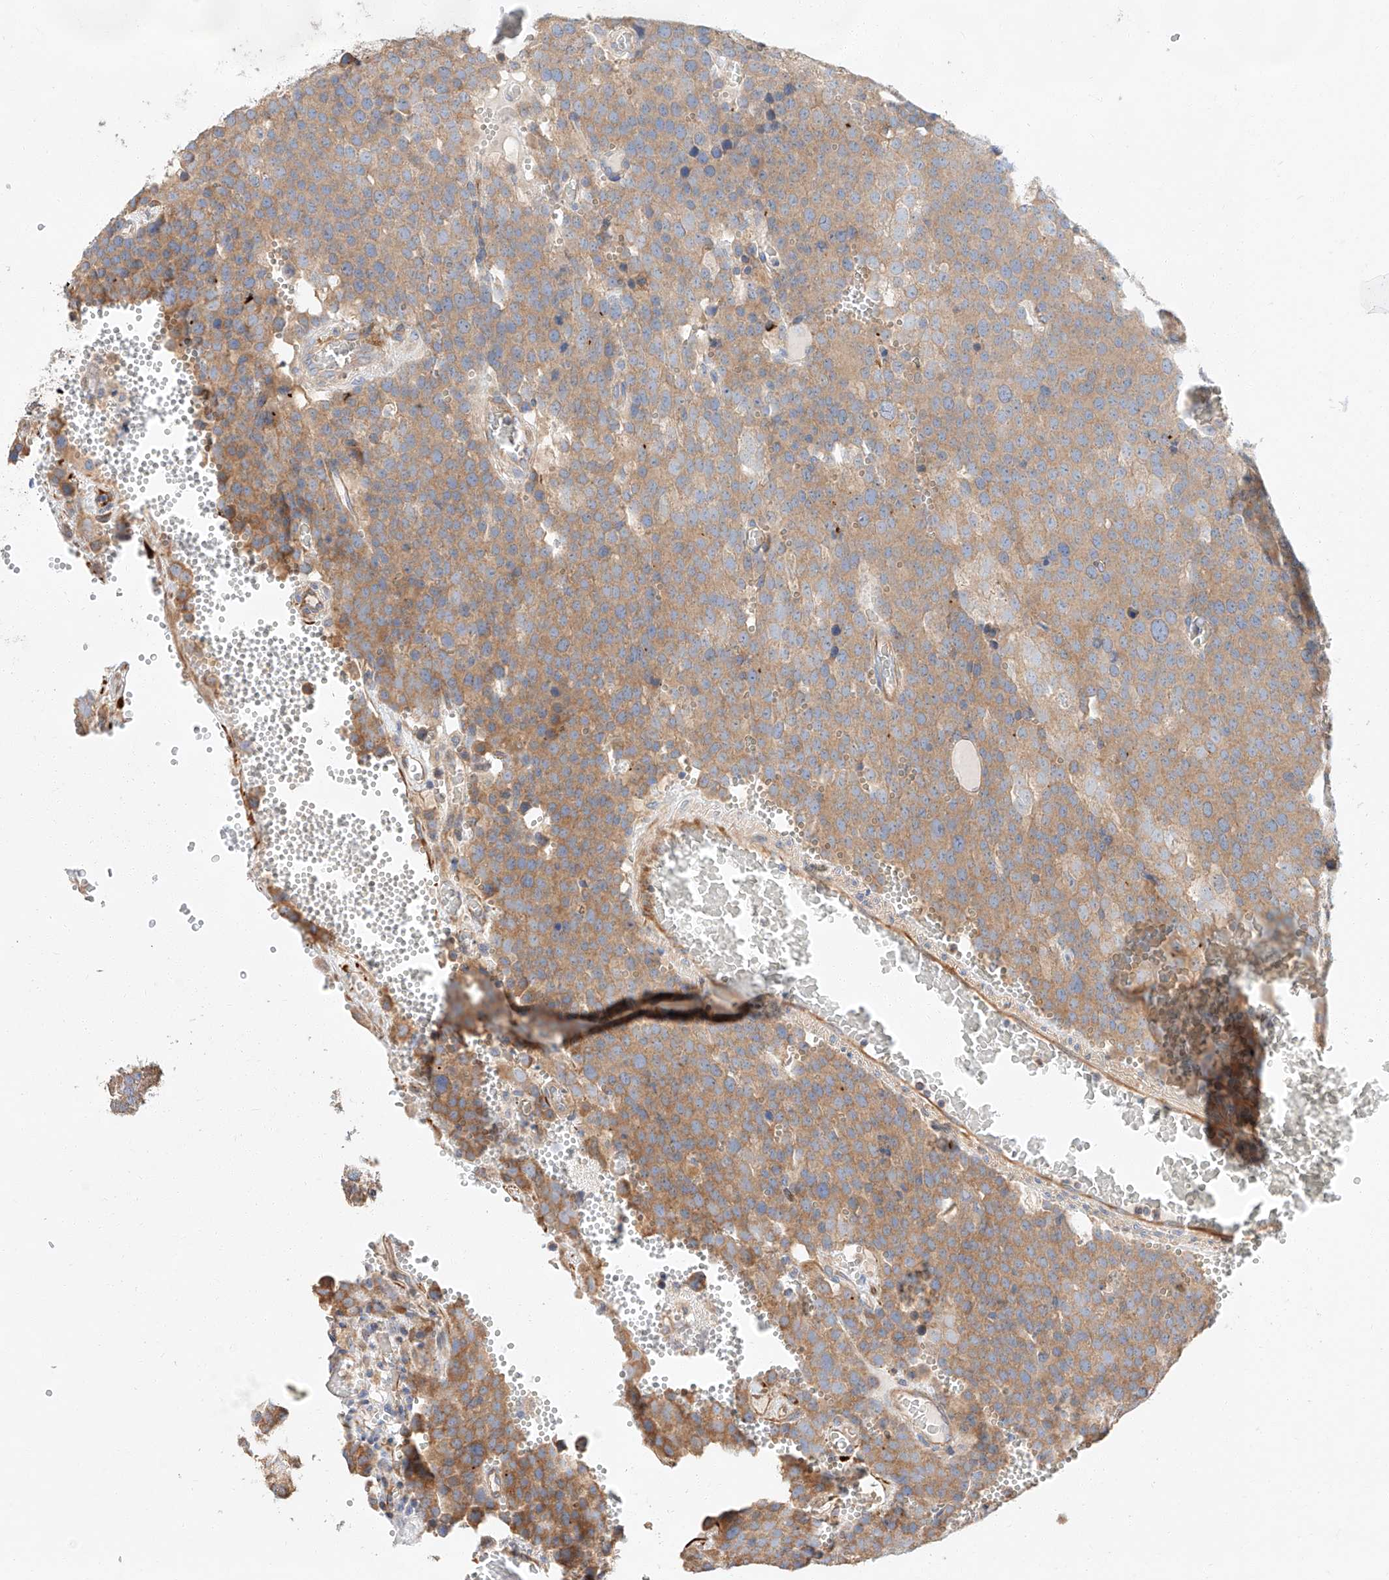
{"staining": {"intensity": "moderate", "quantity": ">75%", "location": "cytoplasmic/membranous"}, "tissue": "testis cancer", "cell_type": "Tumor cells", "image_type": "cancer", "snomed": [{"axis": "morphology", "description": "Seminoma, NOS"}, {"axis": "topography", "description": "Testis"}], "caption": "Moderate cytoplasmic/membranous positivity for a protein is identified in approximately >75% of tumor cells of testis seminoma using immunohistochemistry (IHC).", "gene": "GLMN", "patient": {"sex": "male", "age": 71}}